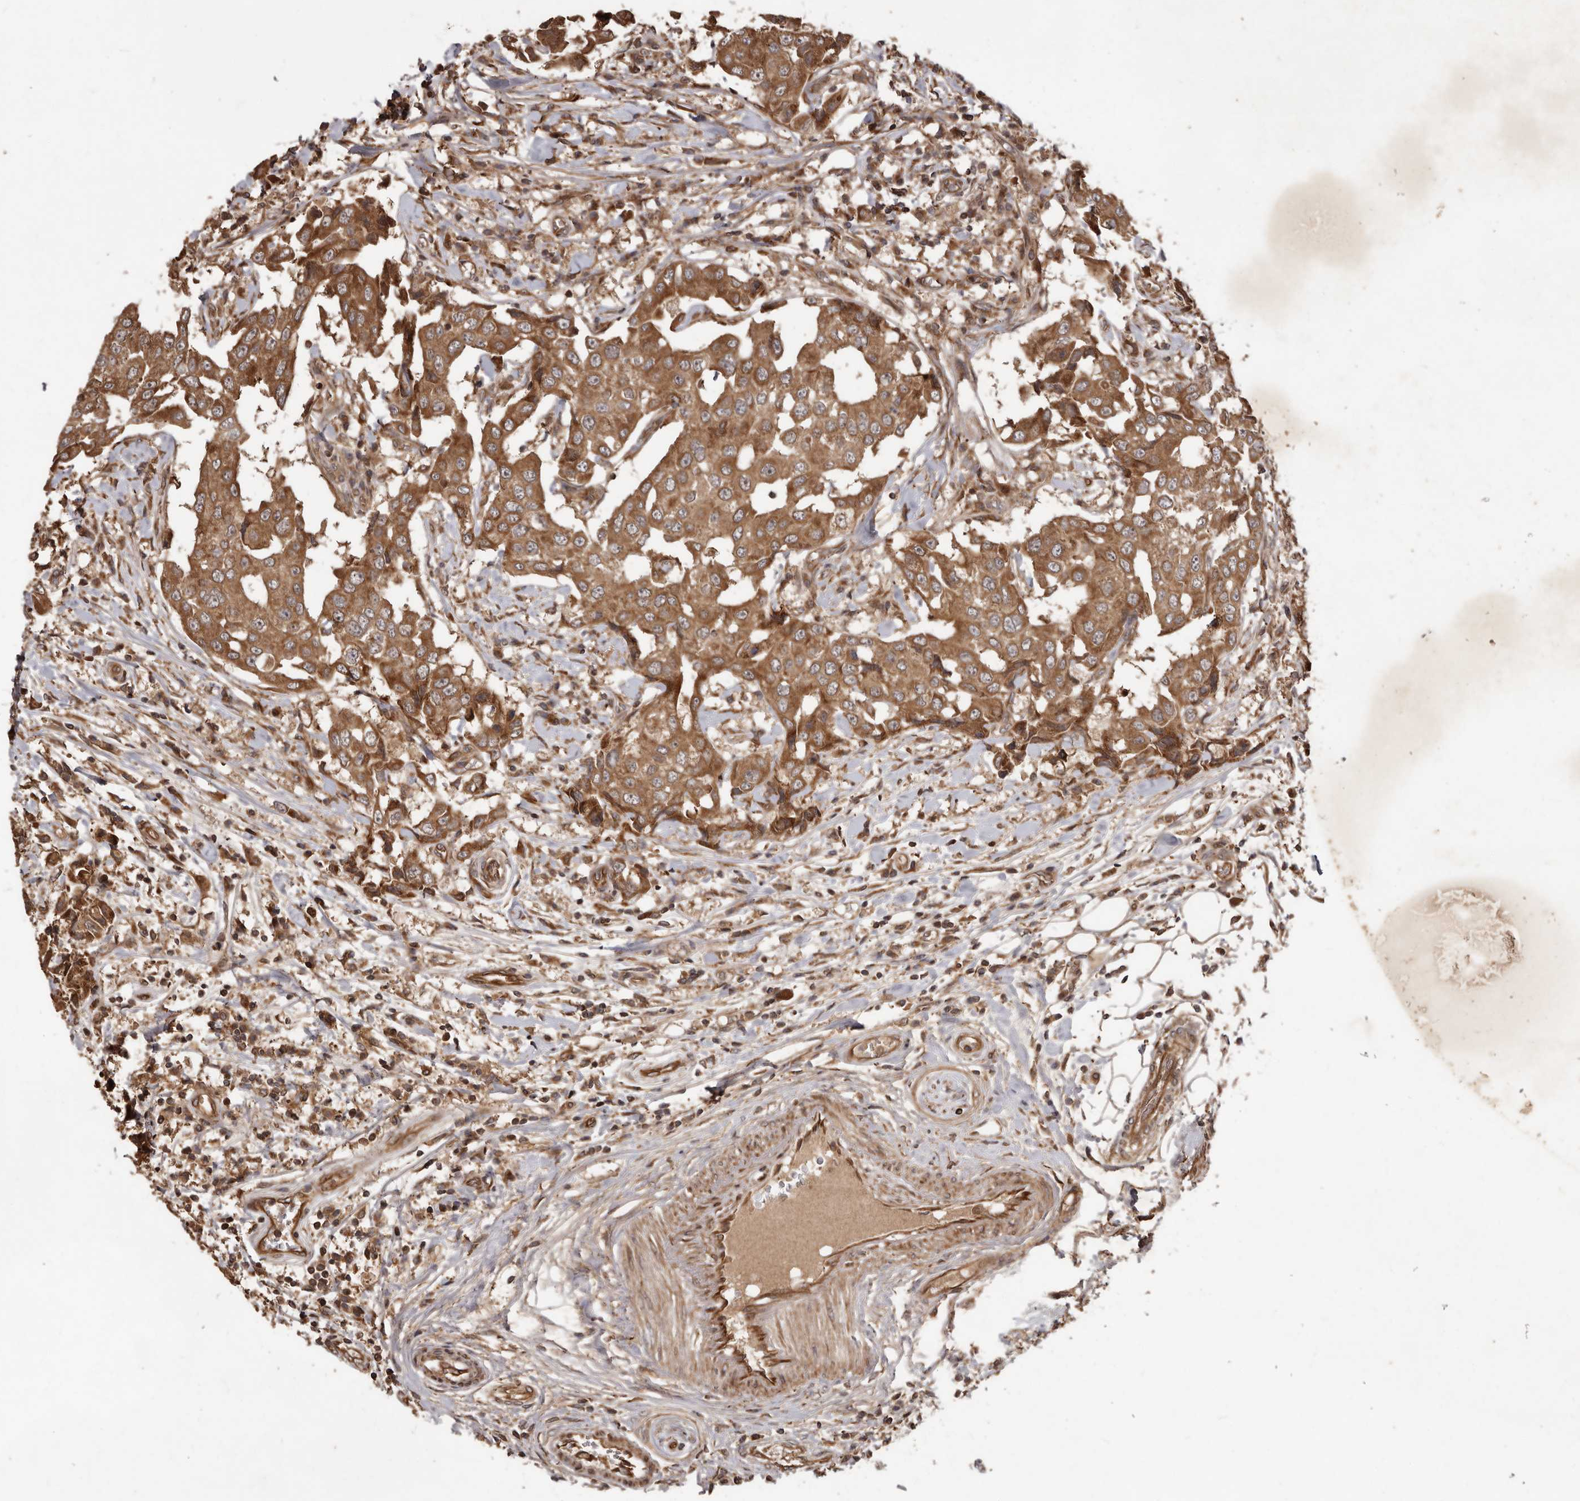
{"staining": {"intensity": "moderate", "quantity": ">75%", "location": "cytoplasmic/membranous"}, "tissue": "breast cancer", "cell_type": "Tumor cells", "image_type": "cancer", "snomed": [{"axis": "morphology", "description": "Duct carcinoma"}, {"axis": "topography", "description": "Breast"}], "caption": "A brown stain highlights moderate cytoplasmic/membranous expression of a protein in human breast infiltrating ductal carcinoma tumor cells. Nuclei are stained in blue.", "gene": "STK36", "patient": {"sex": "female", "age": 27}}